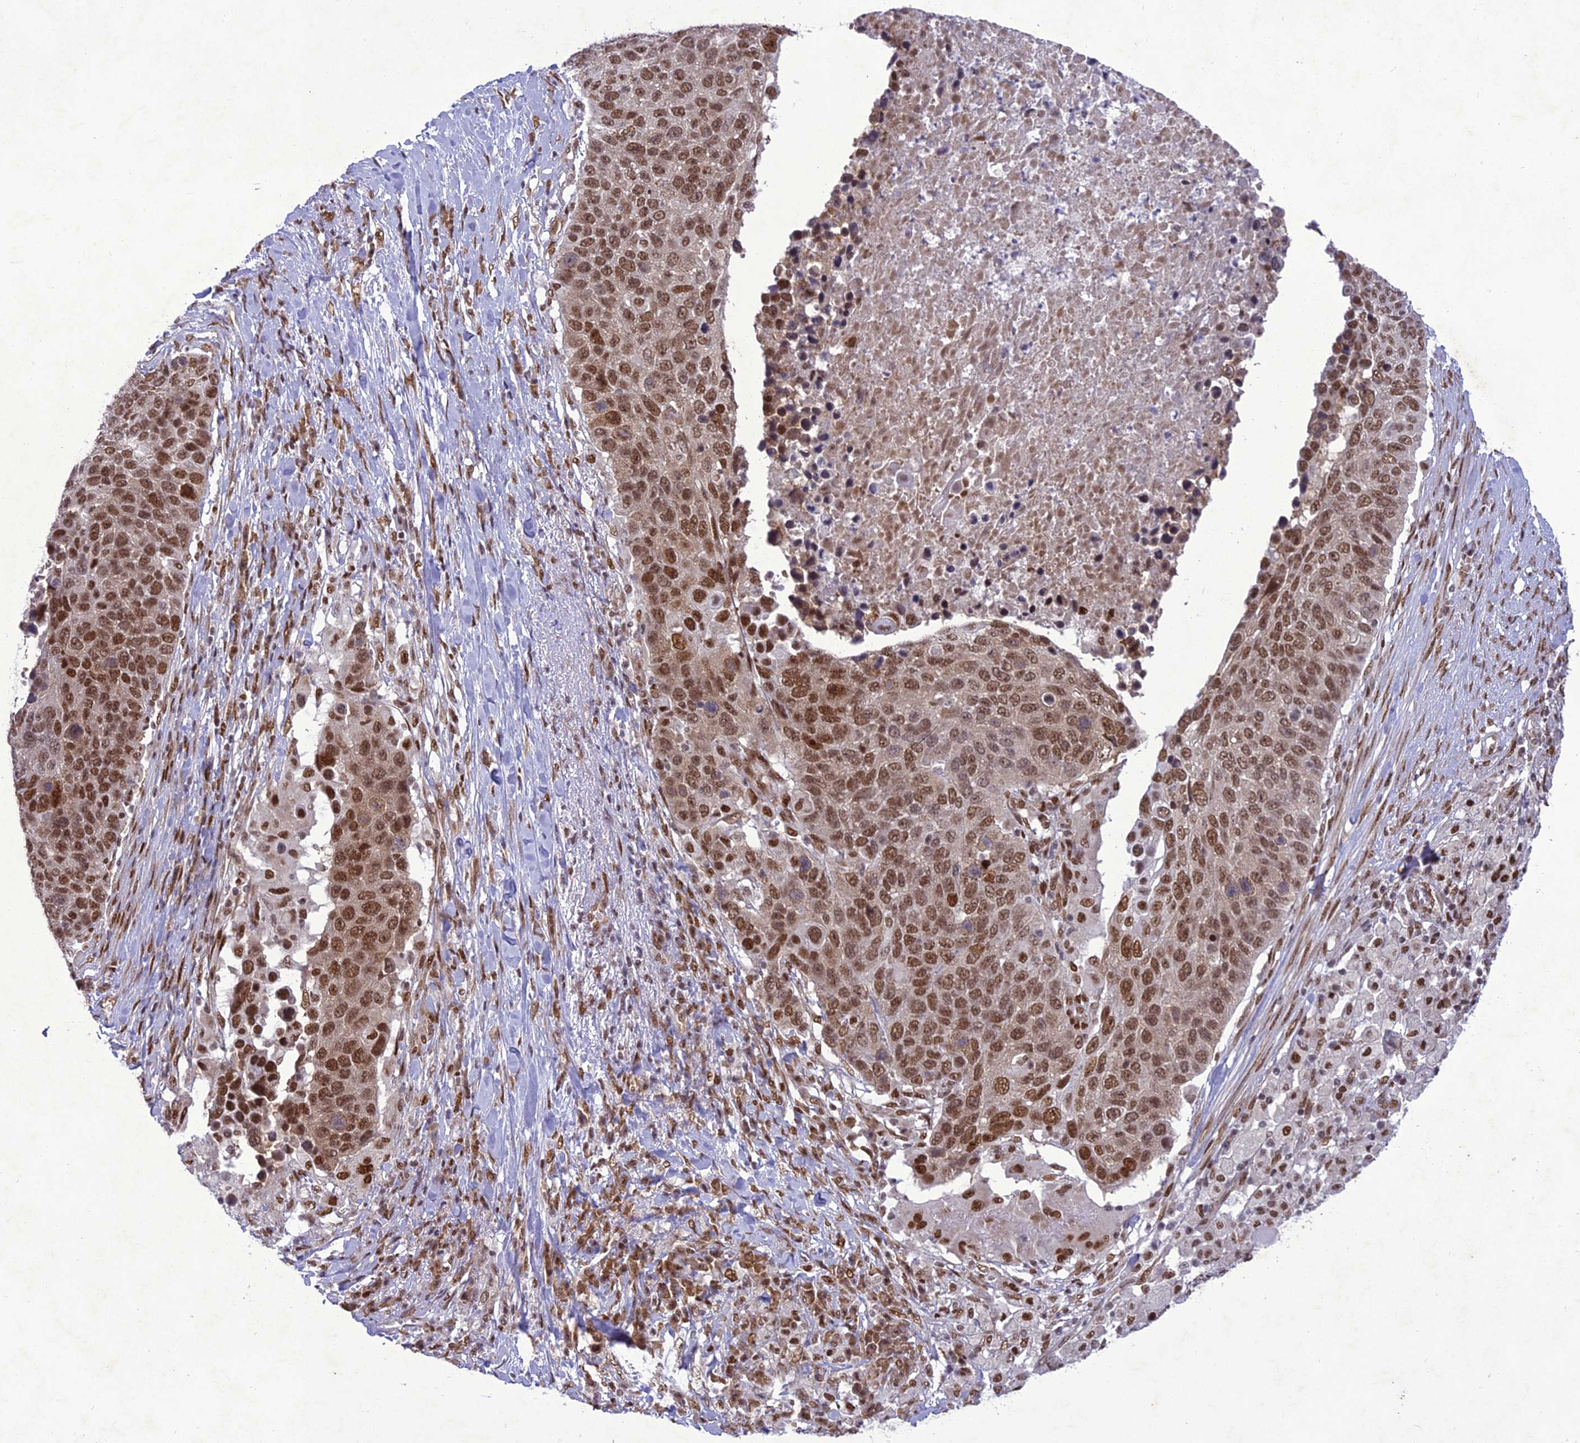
{"staining": {"intensity": "moderate", "quantity": ">75%", "location": "nuclear"}, "tissue": "lung cancer", "cell_type": "Tumor cells", "image_type": "cancer", "snomed": [{"axis": "morphology", "description": "Normal tissue, NOS"}, {"axis": "morphology", "description": "Squamous cell carcinoma, NOS"}, {"axis": "topography", "description": "Lymph node"}, {"axis": "topography", "description": "Lung"}], "caption": "This photomicrograph displays immunohistochemistry (IHC) staining of human lung cancer (squamous cell carcinoma), with medium moderate nuclear positivity in about >75% of tumor cells.", "gene": "DDX1", "patient": {"sex": "male", "age": 66}}